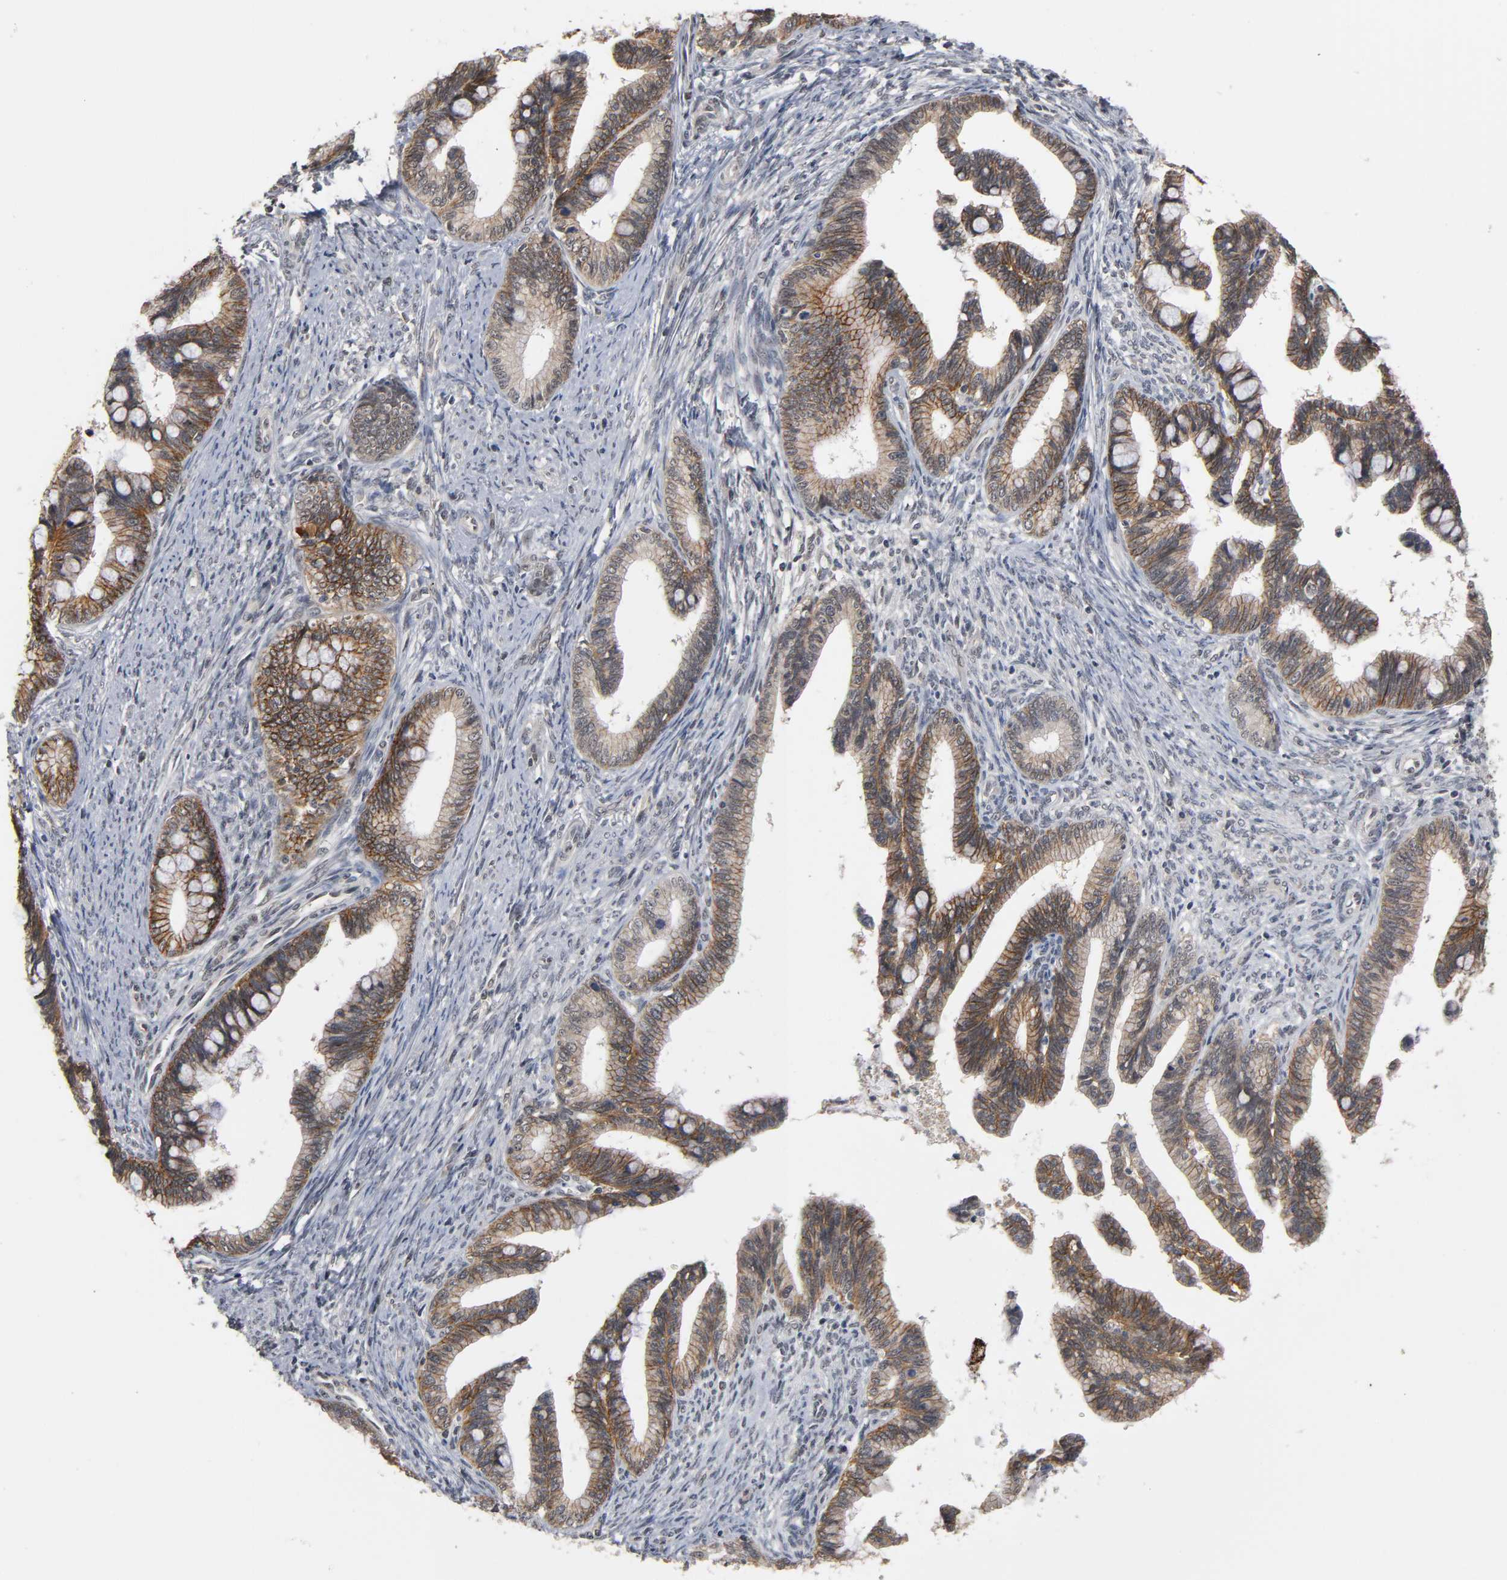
{"staining": {"intensity": "moderate", "quantity": ">75%", "location": "cytoplasmic/membranous"}, "tissue": "cervical cancer", "cell_type": "Tumor cells", "image_type": "cancer", "snomed": [{"axis": "morphology", "description": "Adenocarcinoma, NOS"}, {"axis": "topography", "description": "Cervix"}], "caption": "Immunohistochemical staining of human cervical cancer displays moderate cytoplasmic/membranous protein expression in about >75% of tumor cells.", "gene": "HTR1E", "patient": {"sex": "female", "age": 36}}